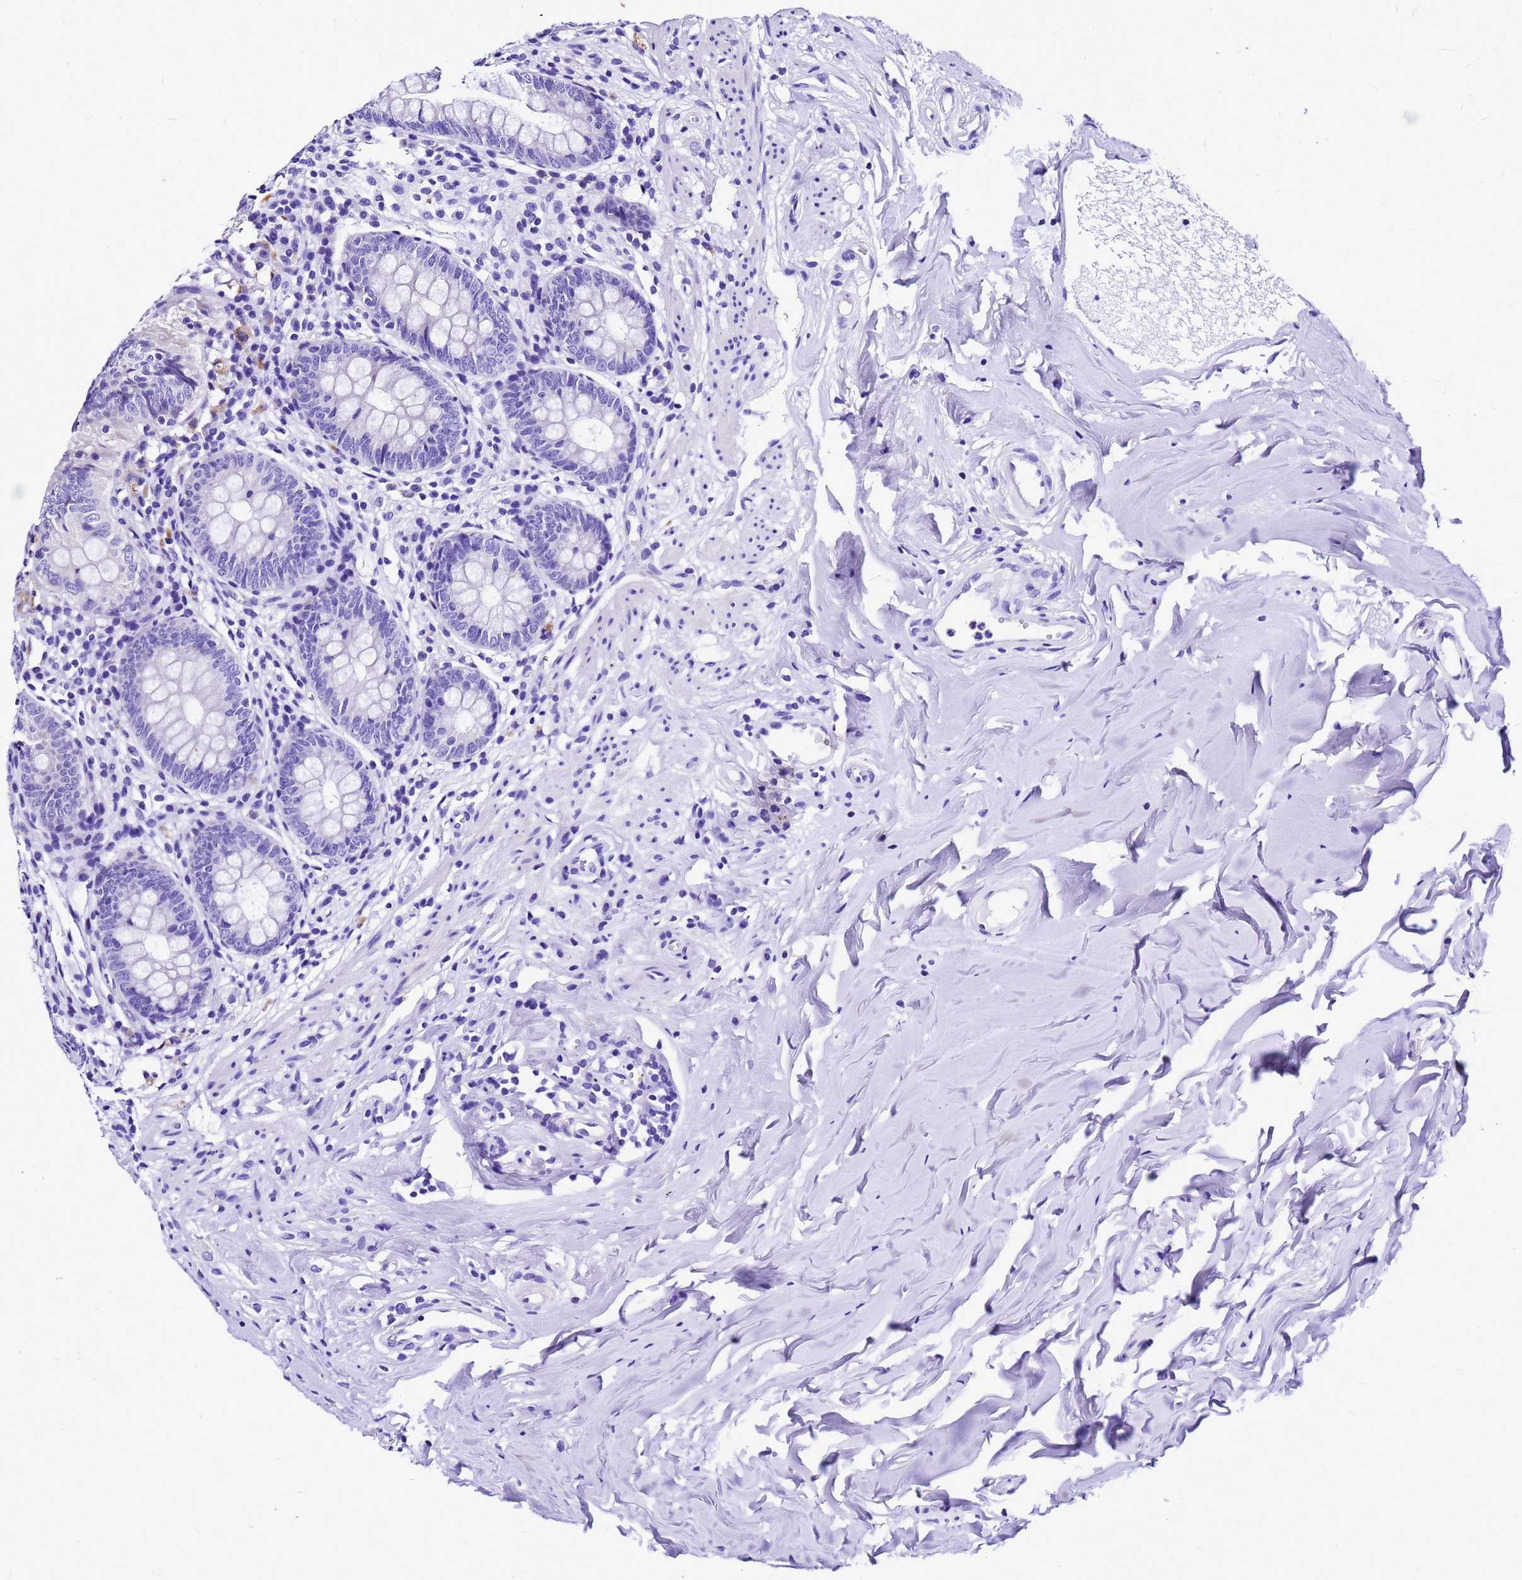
{"staining": {"intensity": "negative", "quantity": "none", "location": "none"}, "tissue": "appendix", "cell_type": "Glandular cells", "image_type": "normal", "snomed": [{"axis": "morphology", "description": "Normal tissue, NOS"}, {"axis": "topography", "description": "Appendix"}], "caption": "The image exhibits no significant expression in glandular cells of appendix.", "gene": "HERC4", "patient": {"sex": "female", "age": 51}}